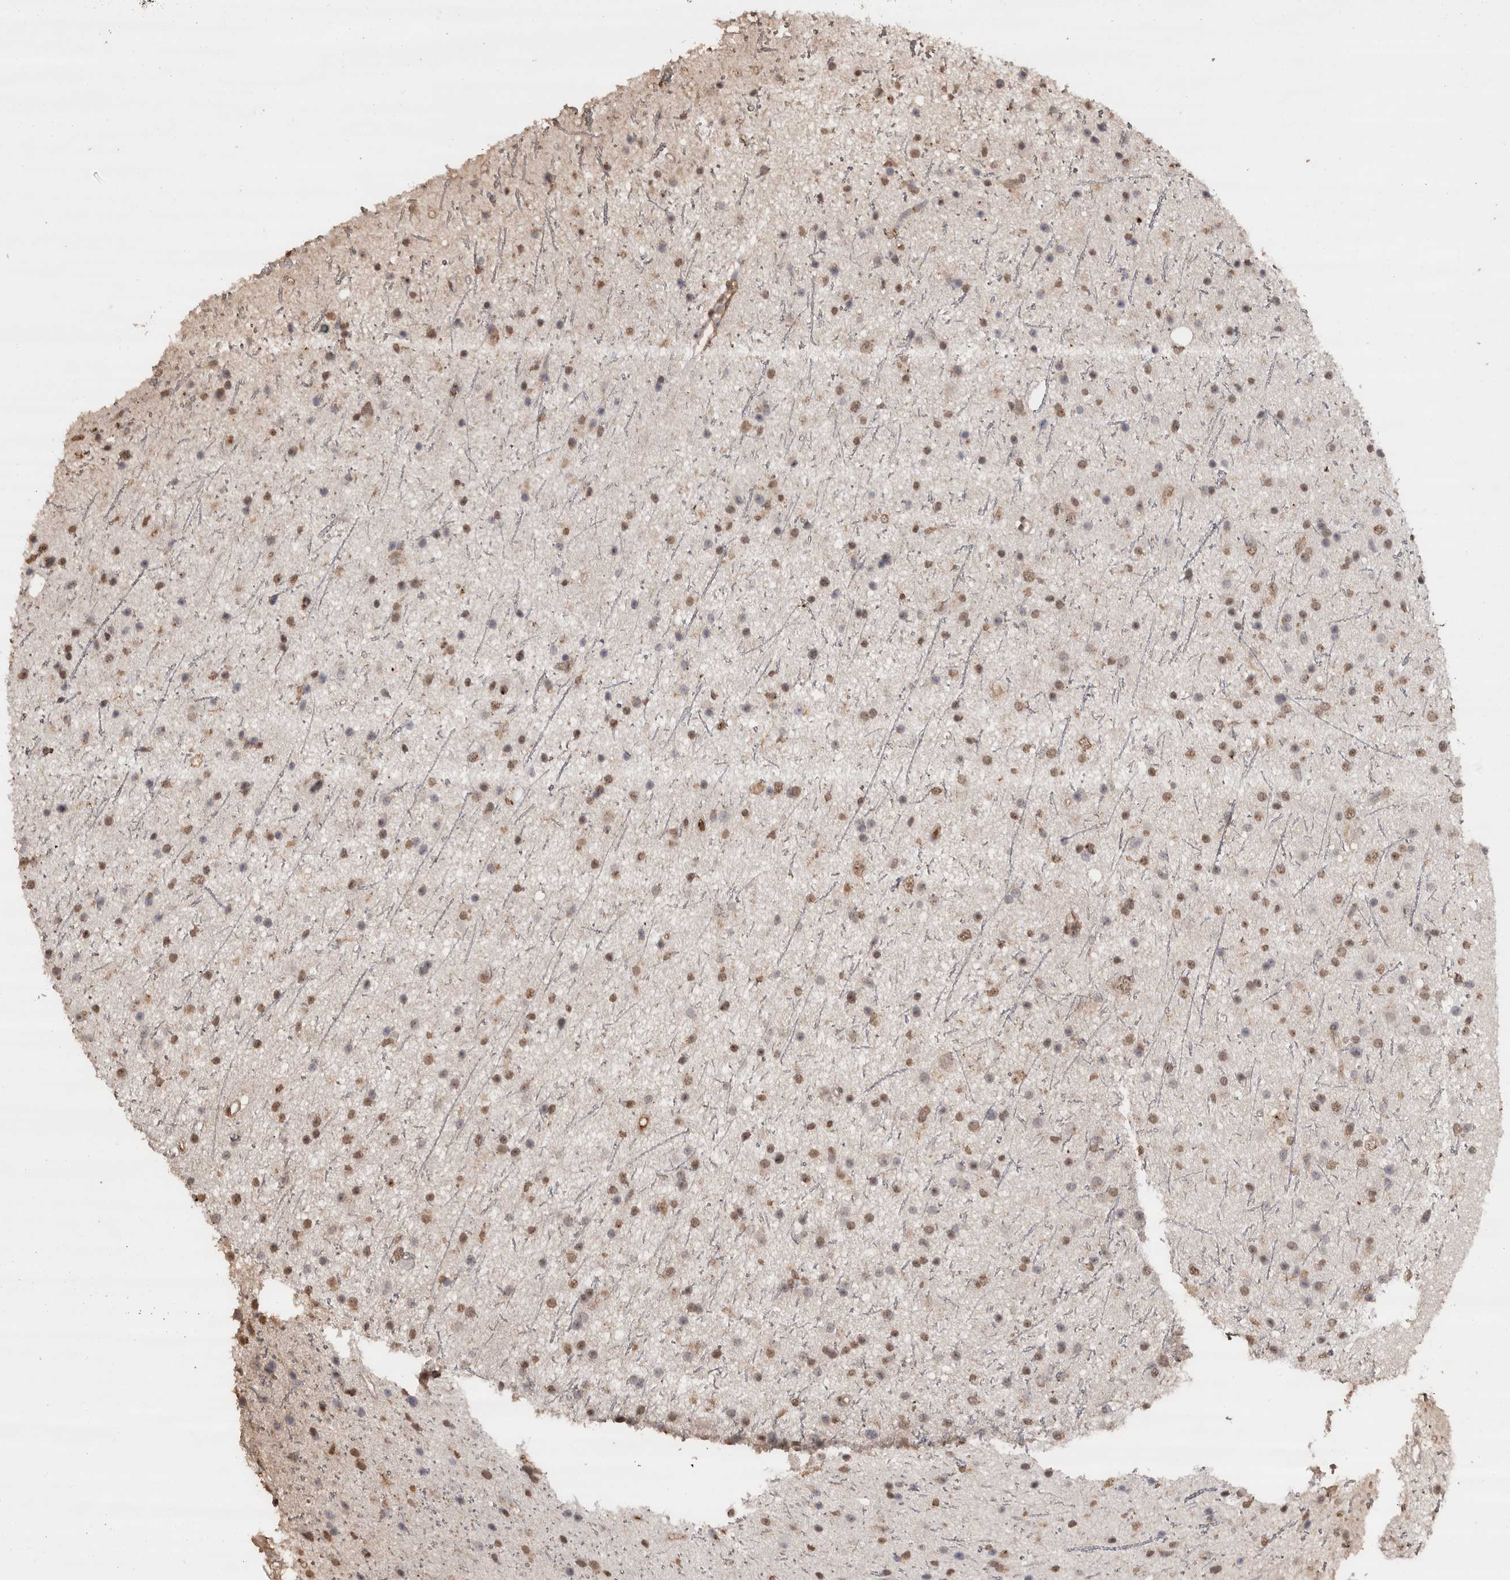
{"staining": {"intensity": "moderate", "quantity": "25%-75%", "location": "nuclear"}, "tissue": "glioma", "cell_type": "Tumor cells", "image_type": "cancer", "snomed": [{"axis": "morphology", "description": "Glioma, malignant, Low grade"}, {"axis": "topography", "description": "Cerebral cortex"}], "caption": "An image of human malignant glioma (low-grade) stained for a protein shows moderate nuclear brown staining in tumor cells.", "gene": "CRELD2", "patient": {"sex": "female", "age": 39}}